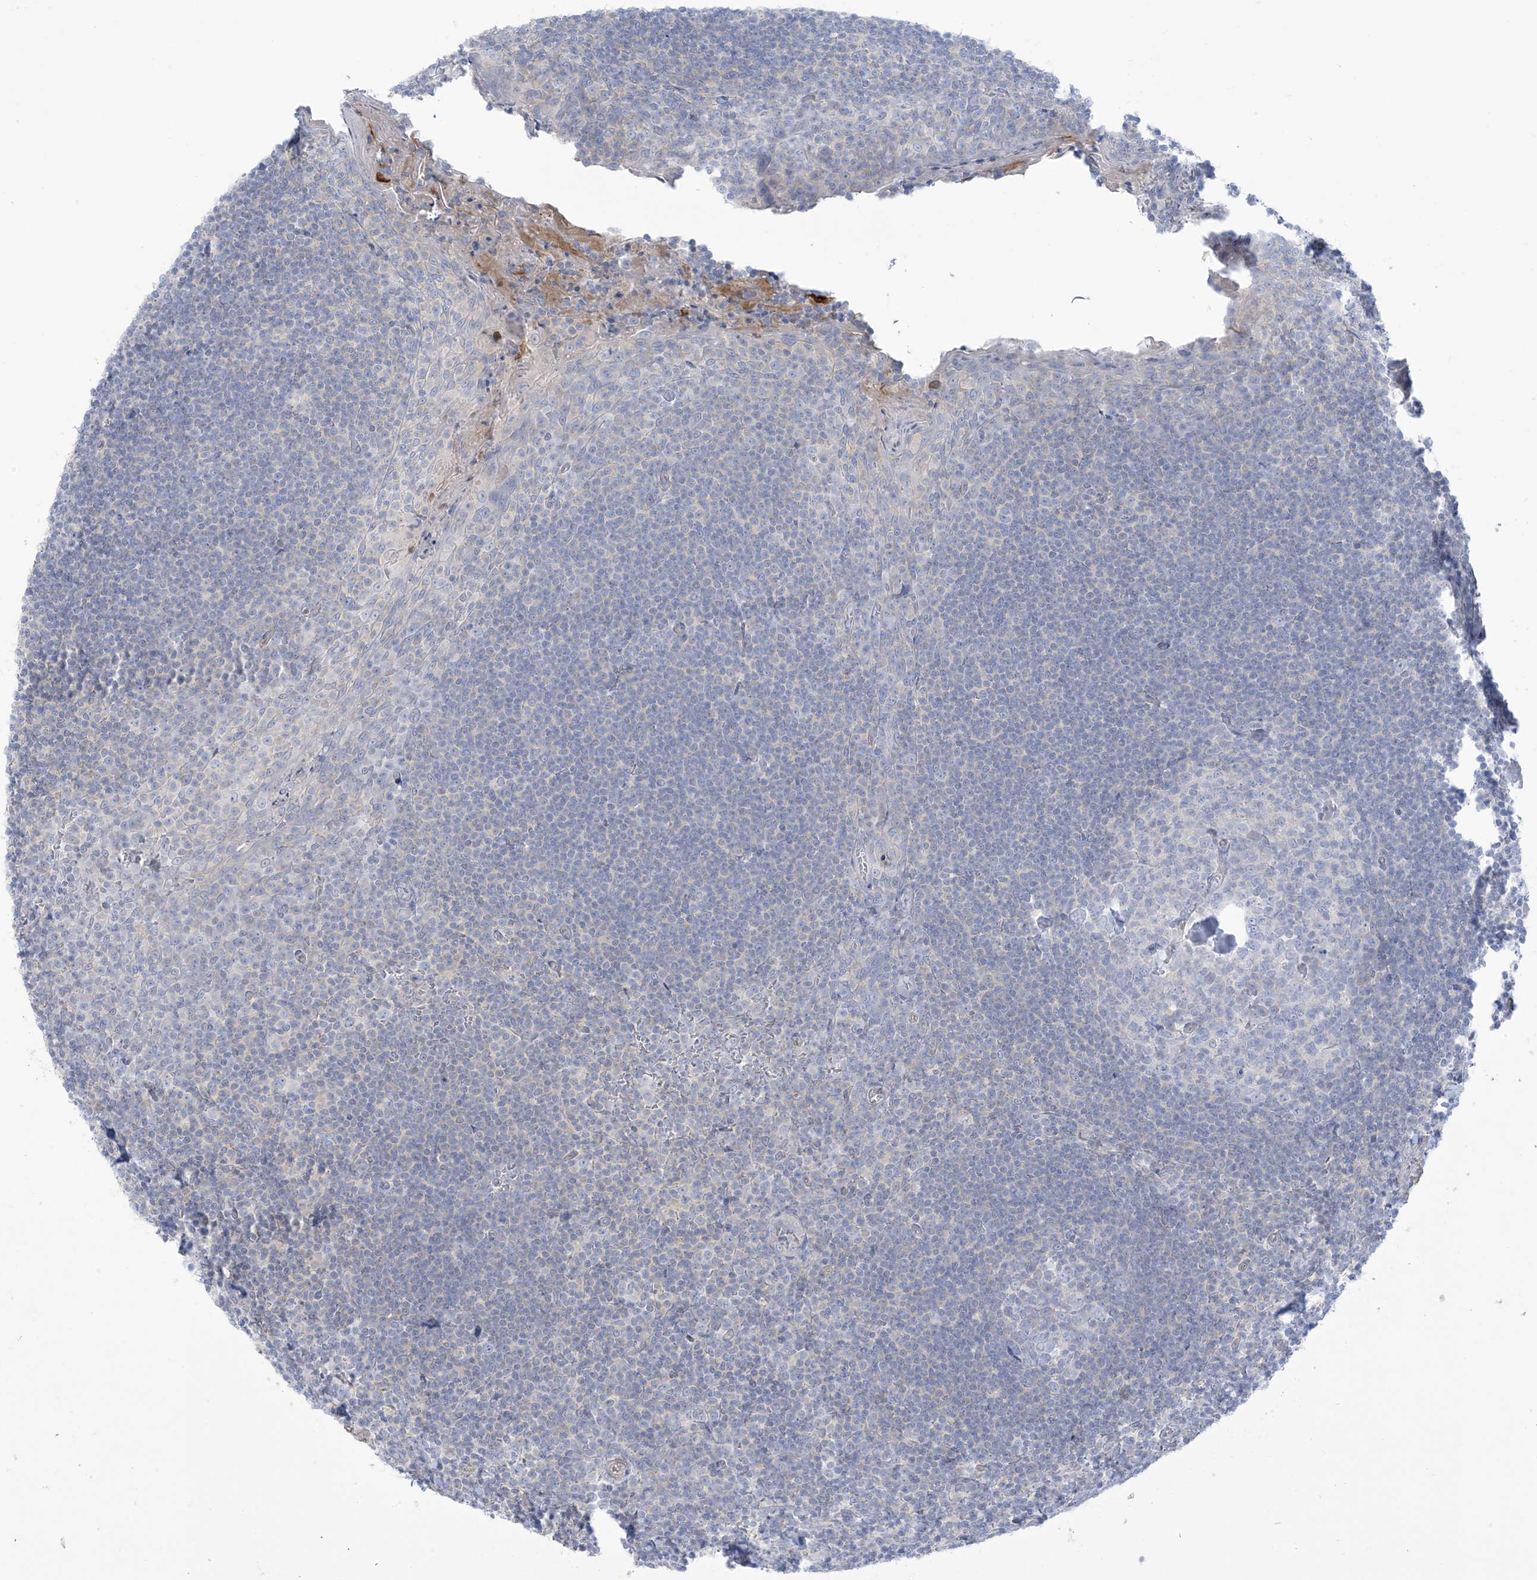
{"staining": {"intensity": "negative", "quantity": "none", "location": "none"}, "tissue": "tonsil", "cell_type": "Germinal center cells", "image_type": "normal", "snomed": [{"axis": "morphology", "description": "Normal tissue, NOS"}, {"axis": "topography", "description": "Tonsil"}], "caption": "Human tonsil stained for a protein using immunohistochemistry (IHC) exhibits no positivity in germinal center cells.", "gene": "MTHFD2L", "patient": {"sex": "male", "age": 27}}